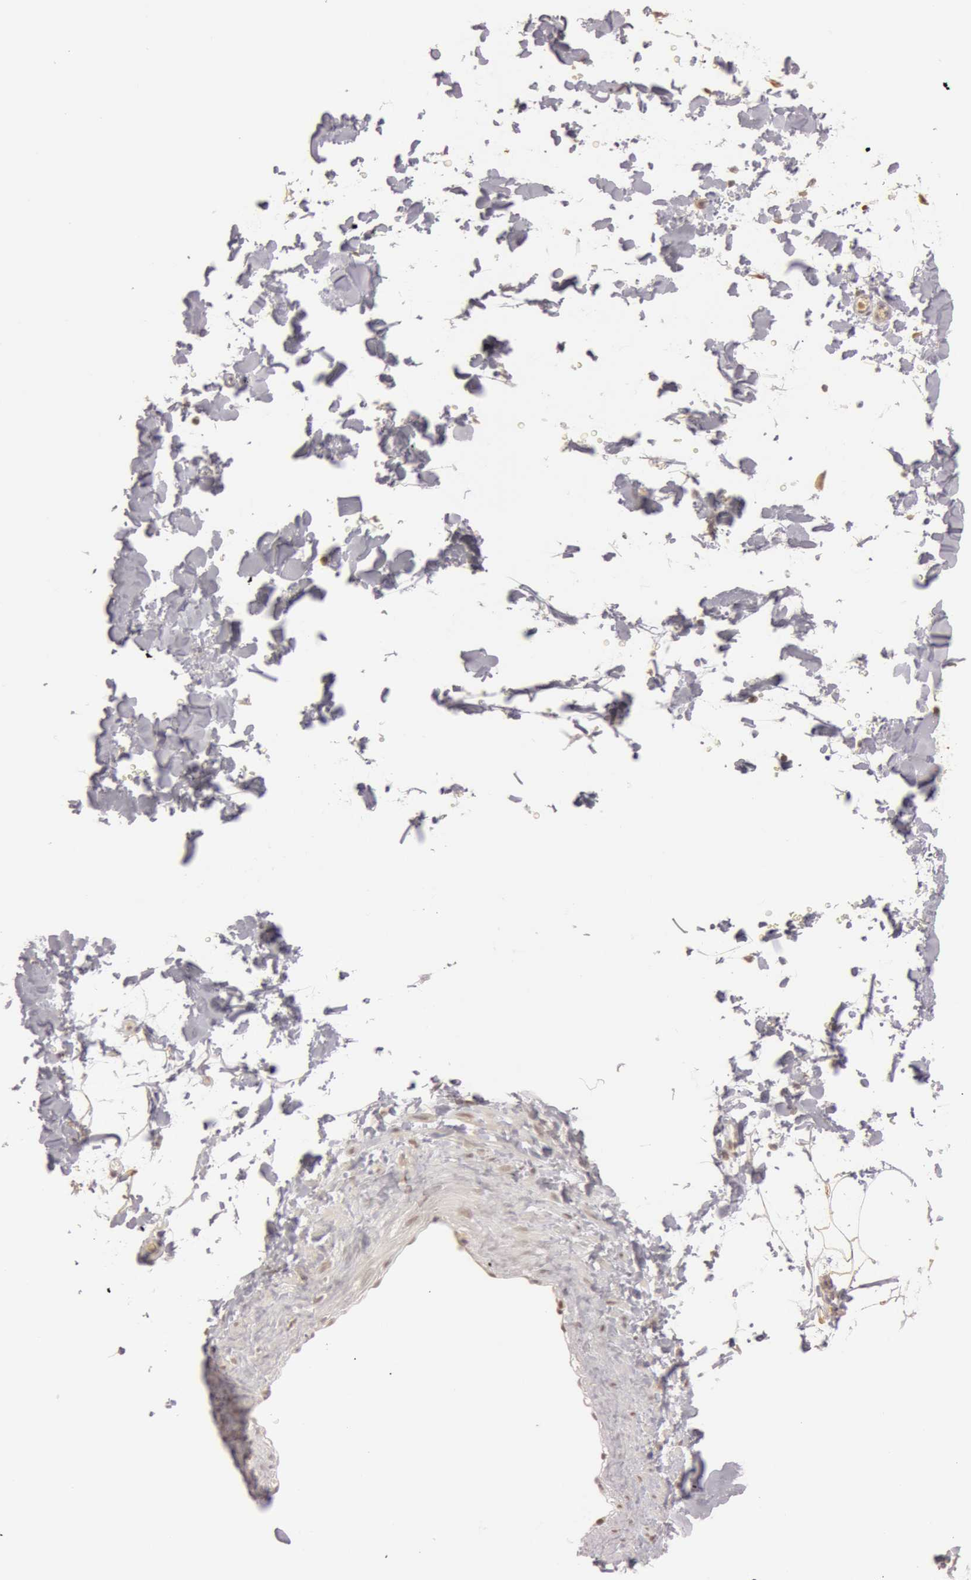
{"staining": {"intensity": "weak", "quantity": "<25%", "location": "cytoplasmic/membranous"}, "tissue": "adipose tissue", "cell_type": "Adipocytes", "image_type": "normal", "snomed": [{"axis": "morphology", "description": "Normal tissue, NOS"}, {"axis": "topography", "description": "Soft tissue"}], "caption": "Immunohistochemistry of benign human adipose tissue shows no positivity in adipocytes. (Immunohistochemistry, brightfield microscopy, high magnification).", "gene": "OASL", "patient": {"sex": "male", "age": 72}}